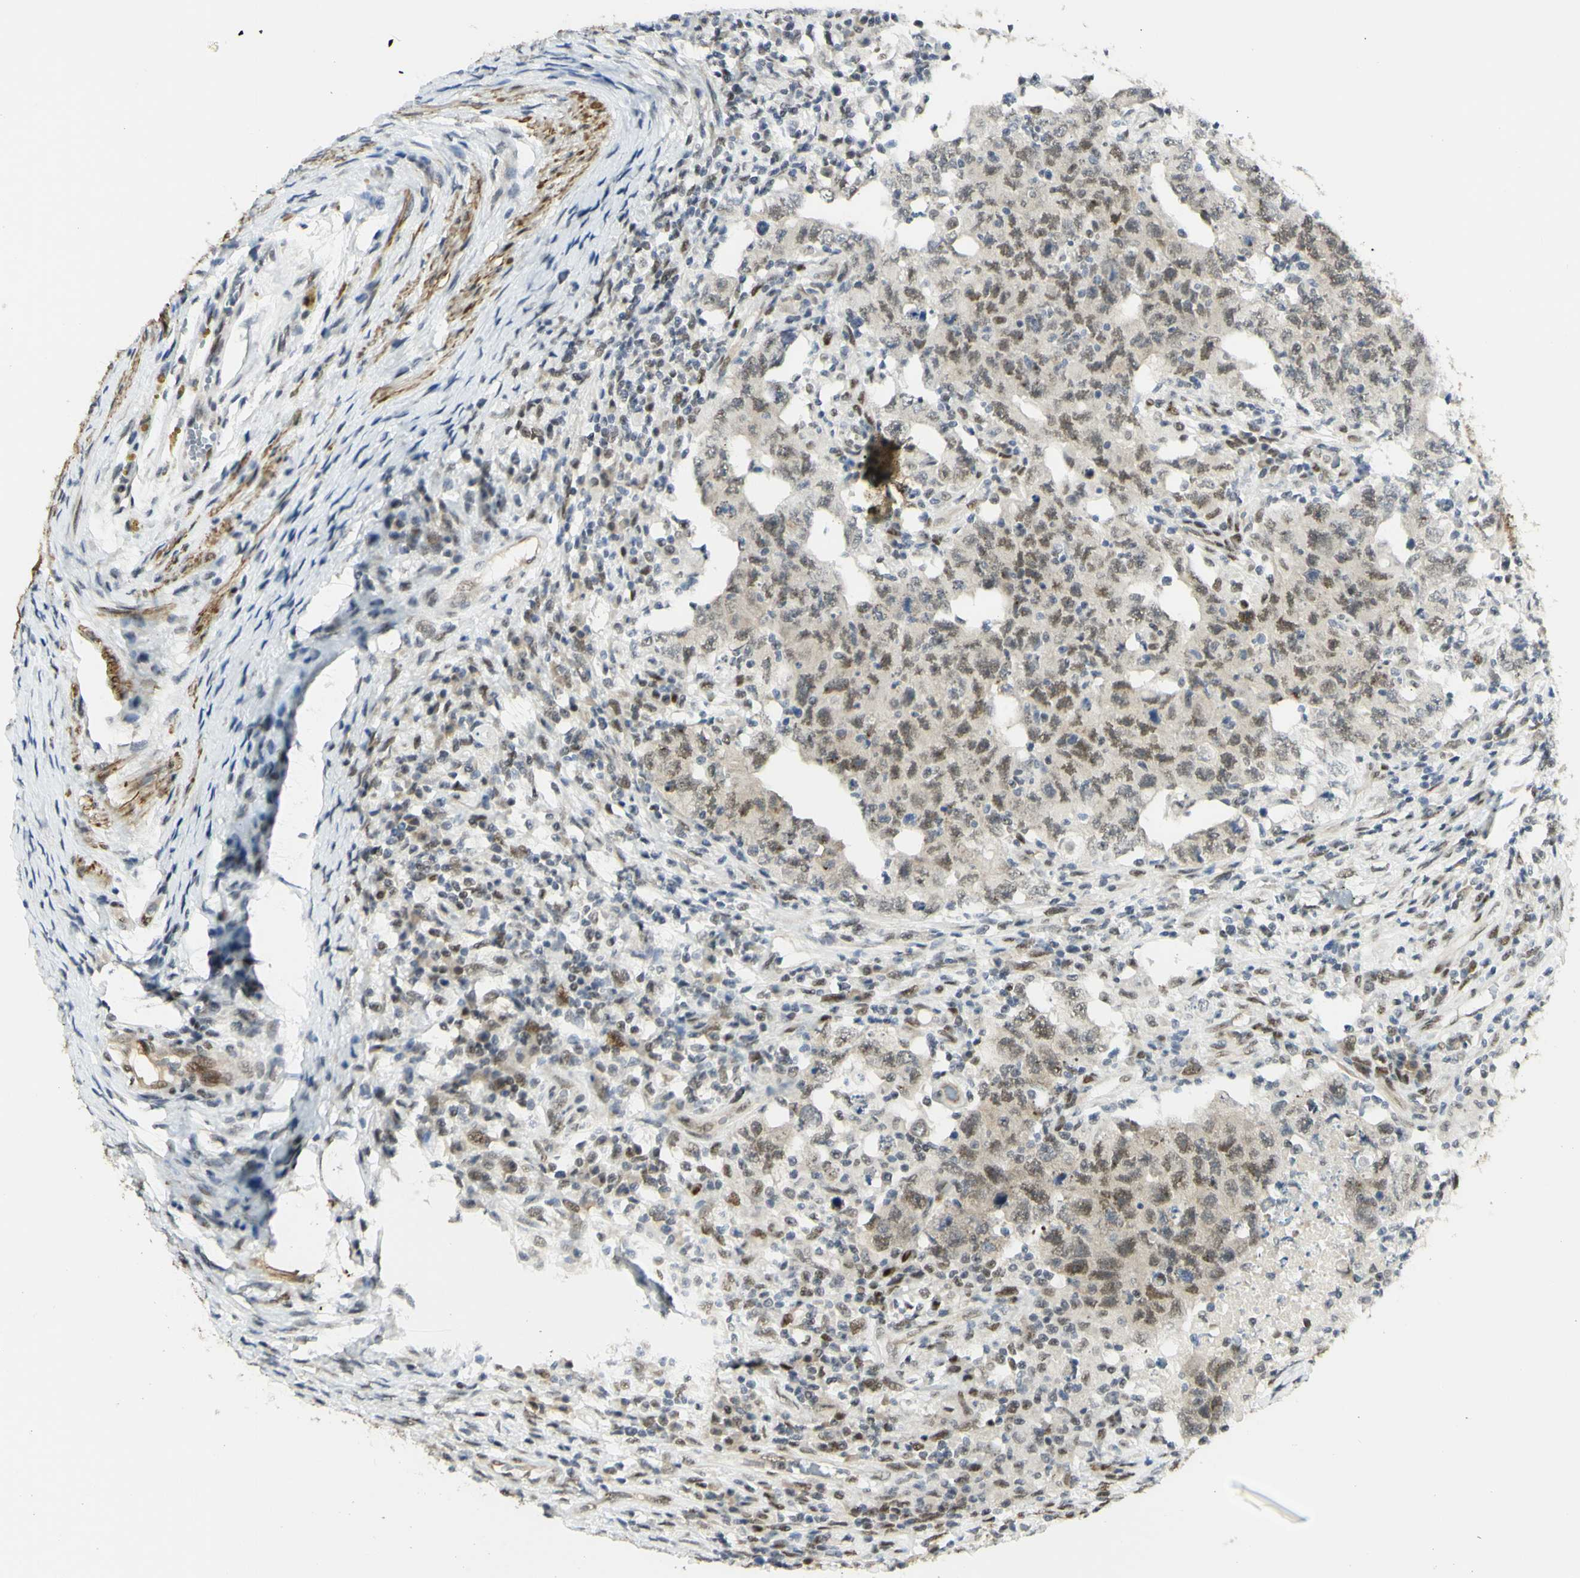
{"staining": {"intensity": "weak", "quantity": "25%-75%", "location": "nuclear"}, "tissue": "testis cancer", "cell_type": "Tumor cells", "image_type": "cancer", "snomed": [{"axis": "morphology", "description": "Carcinoma, Embryonal, NOS"}, {"axis": "topography", "description": "Testis"}], "caption": "A low amount of weak nuclear positivity is seen in approximately 25%-75% of tumor cells in embryonal carcinoma (testis) tissue.", "gene": "DDX1", "patient": {"sex": "male", "age": 26}}